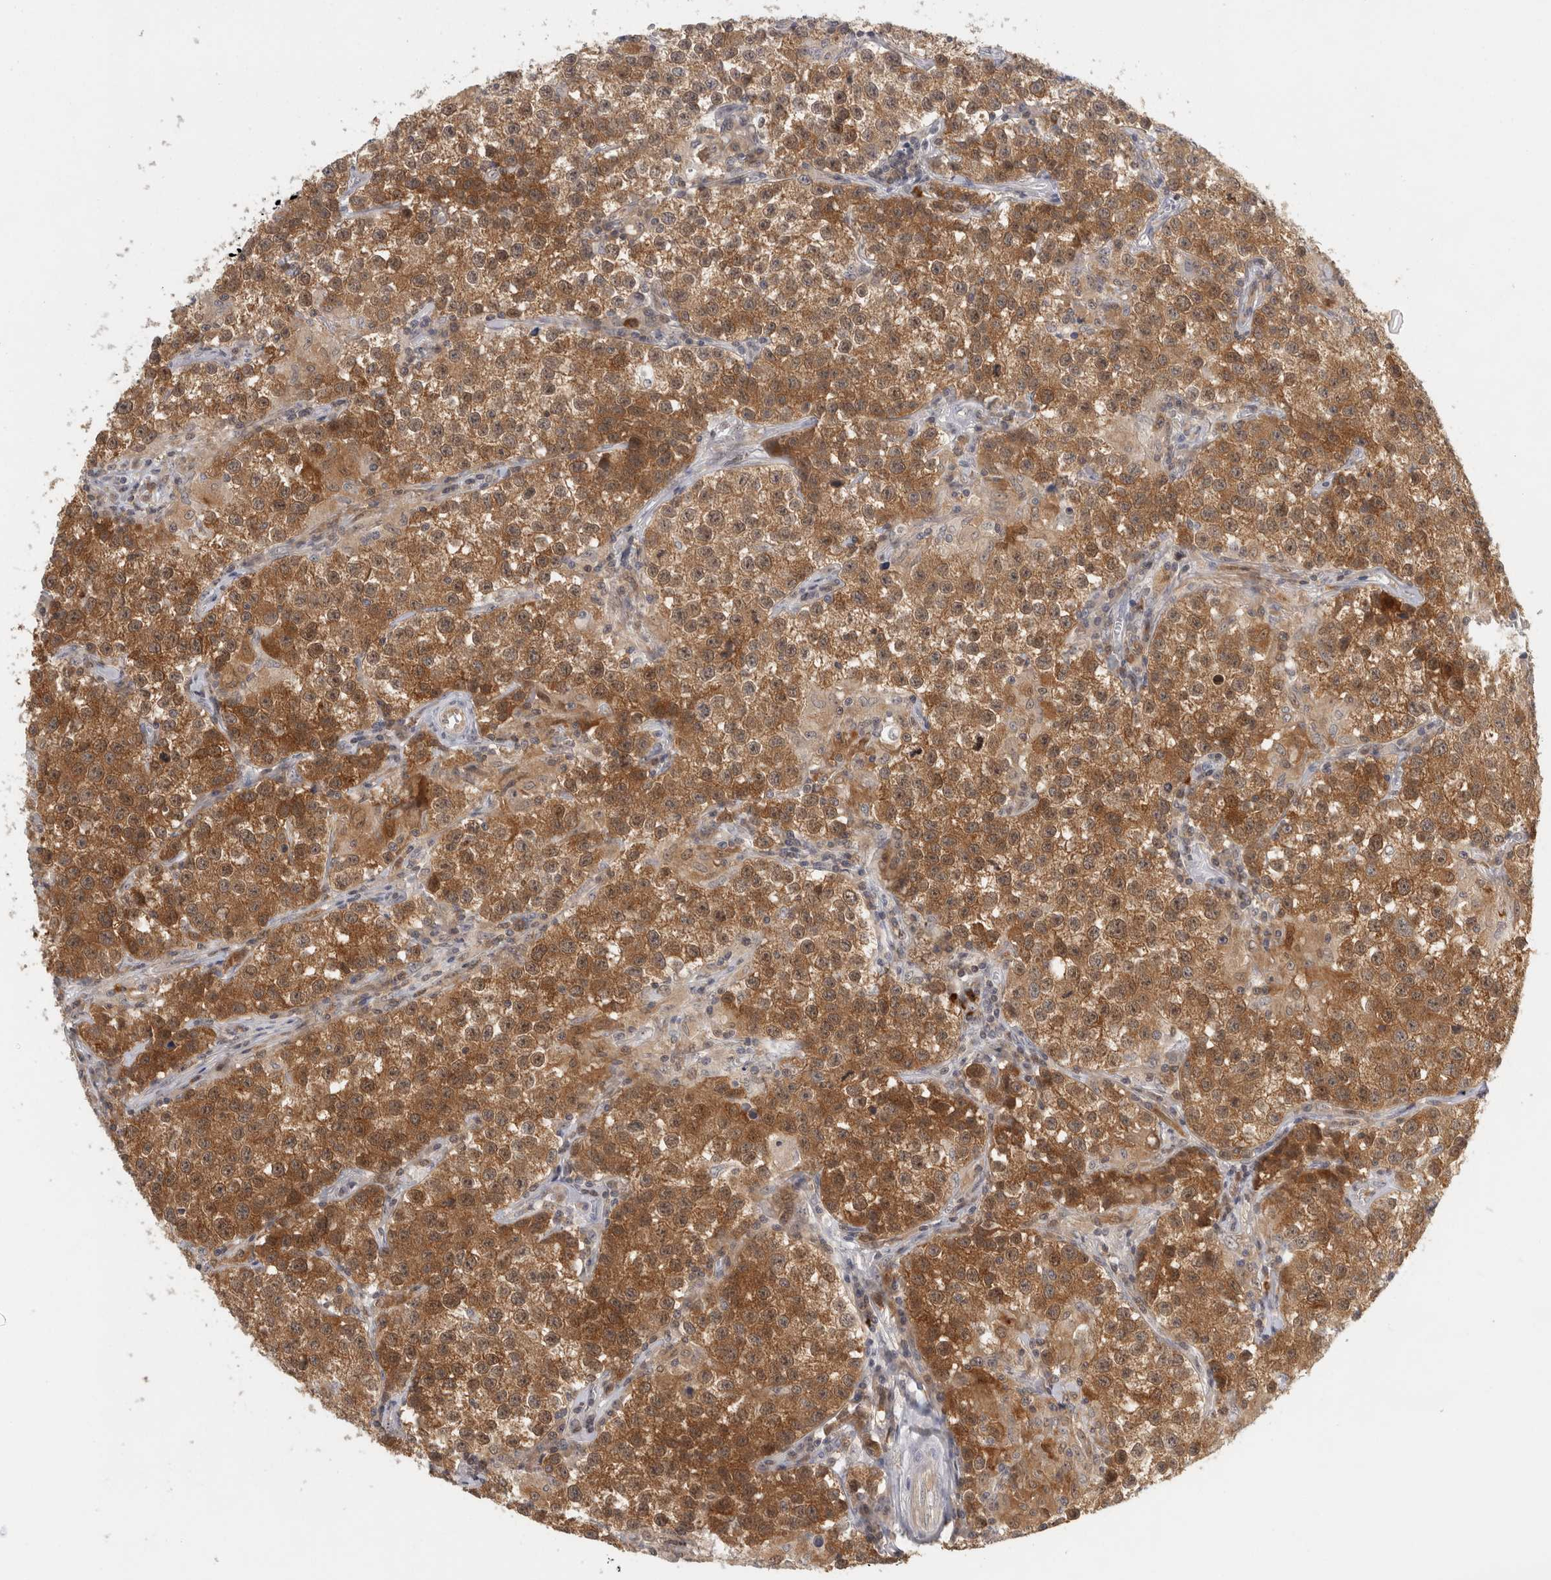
{"staining": {"intensity": "moderate", "quantity": ">75%", "location": "cytoplasmic/membranous"}, "tissue": "testis cancer", "cell_type": "Tumor cells", "image_type": "cancer", "snomed": [{"axis": "morphology", "description": "Seminoma, NOS"}, {"axis": "morphology", "description": "Carcinoma, Embryonal, NOS"}, {"axis": "topography", "description": "Testis"}], "caption": "Protein expression analysis of human testis cancer reveals moderate cytoplasmic/membranous expression in about >75% of tumor cells.", "gene": "ACAT2", "patient": {"sex": "male", "age": 43}}